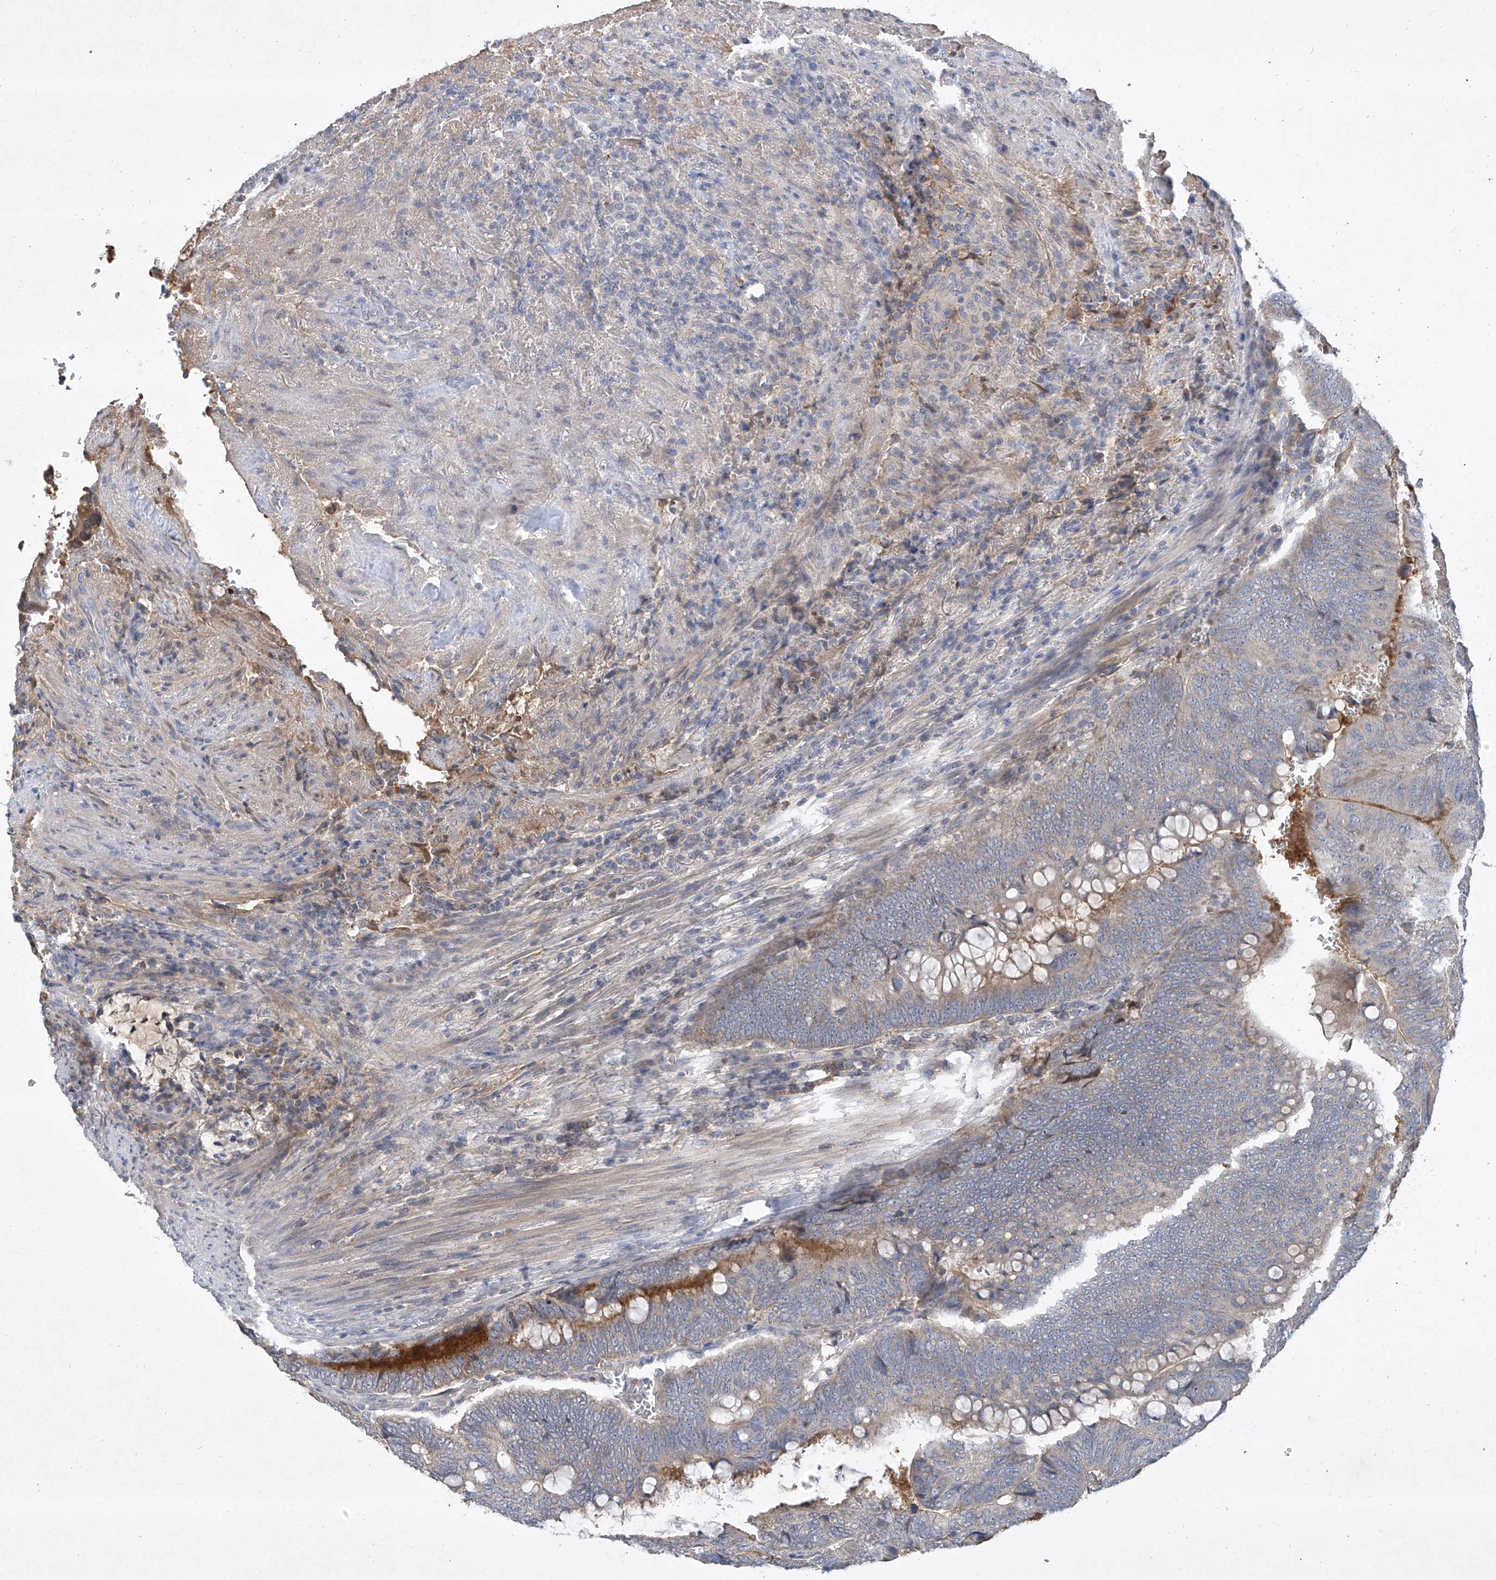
{"staining": {"intensity": "negative", "quantity": "none", "location": "none"}, "tissue": "colorectal cancer", "cell_type": "Tumor cells", "image_type": "cancer", "snomed": [{"axis": "morphology", "description": "Normal tissue, NOS"}, {"axis": "morphology", "description": "Adenocarcinoma, NOS"}, {"axis": "topography", "description": "Rectum"}, {"axis": "topography", "description": "Peripheral nerve tissue"}], "caption": "Immunohistochemistry of adenocarcinoma (colorectal) shows no expression in tumor cells.", "gene": "HAS3", "patient": {"sex": "male", "age": 92}}